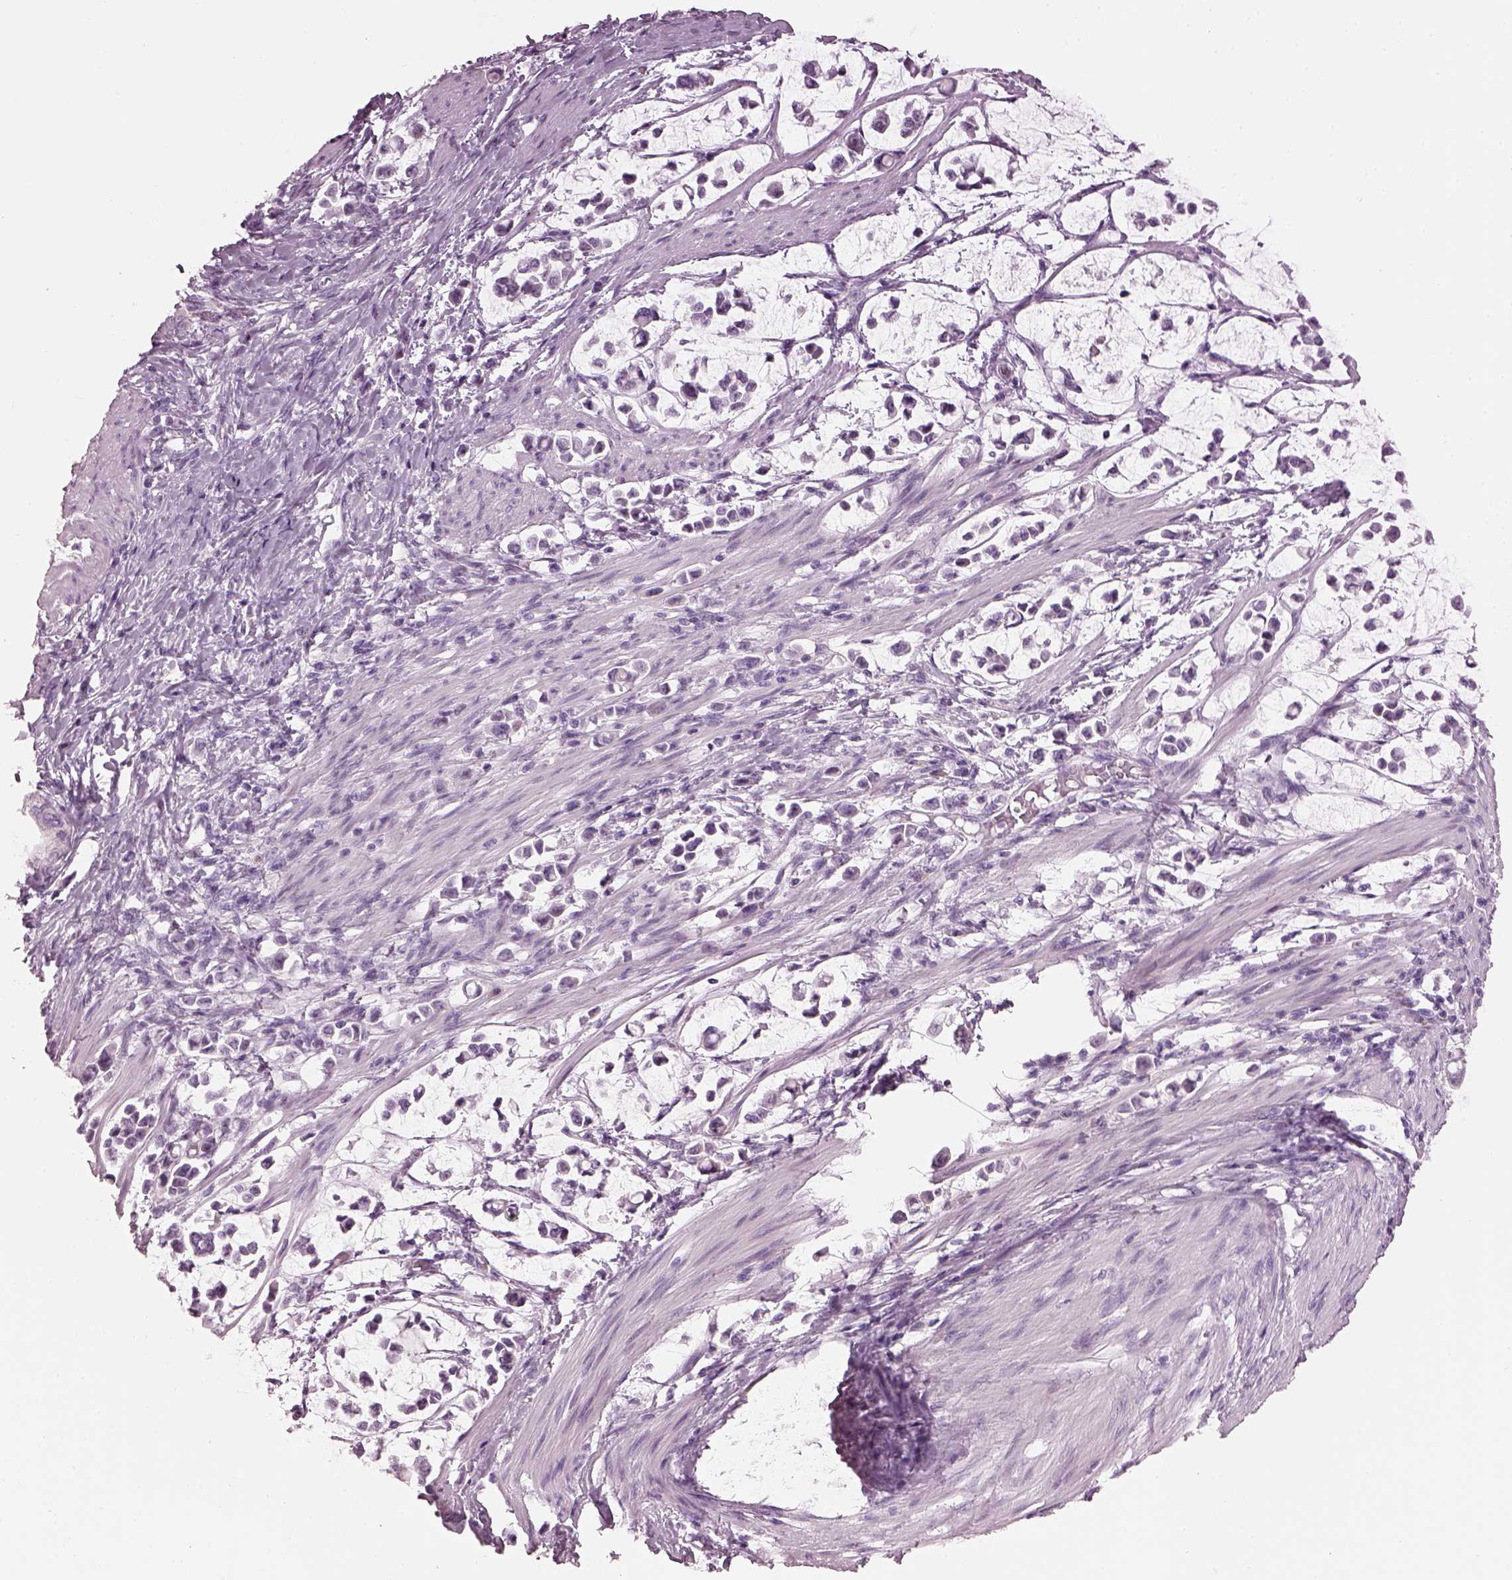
{"staining": {"intensity": "negative", "quantity": "none", "location": "none"}, "tissue": "stomach cancer", "cell_type": "Tumor cells", "image_type": "cancer", "snomed": [{"axis": "morphology", "description": "Adenocarcinoma, NOS"}, {"axis": "topography", "description": "Stomach"}], "caption": "Stomach adenocarcinoma stained for a protein using immunohistochemistry exhibits no positivity tumor cells.", "gene": "HYDIN", "patient": {"sex": "male", "age": 82}}